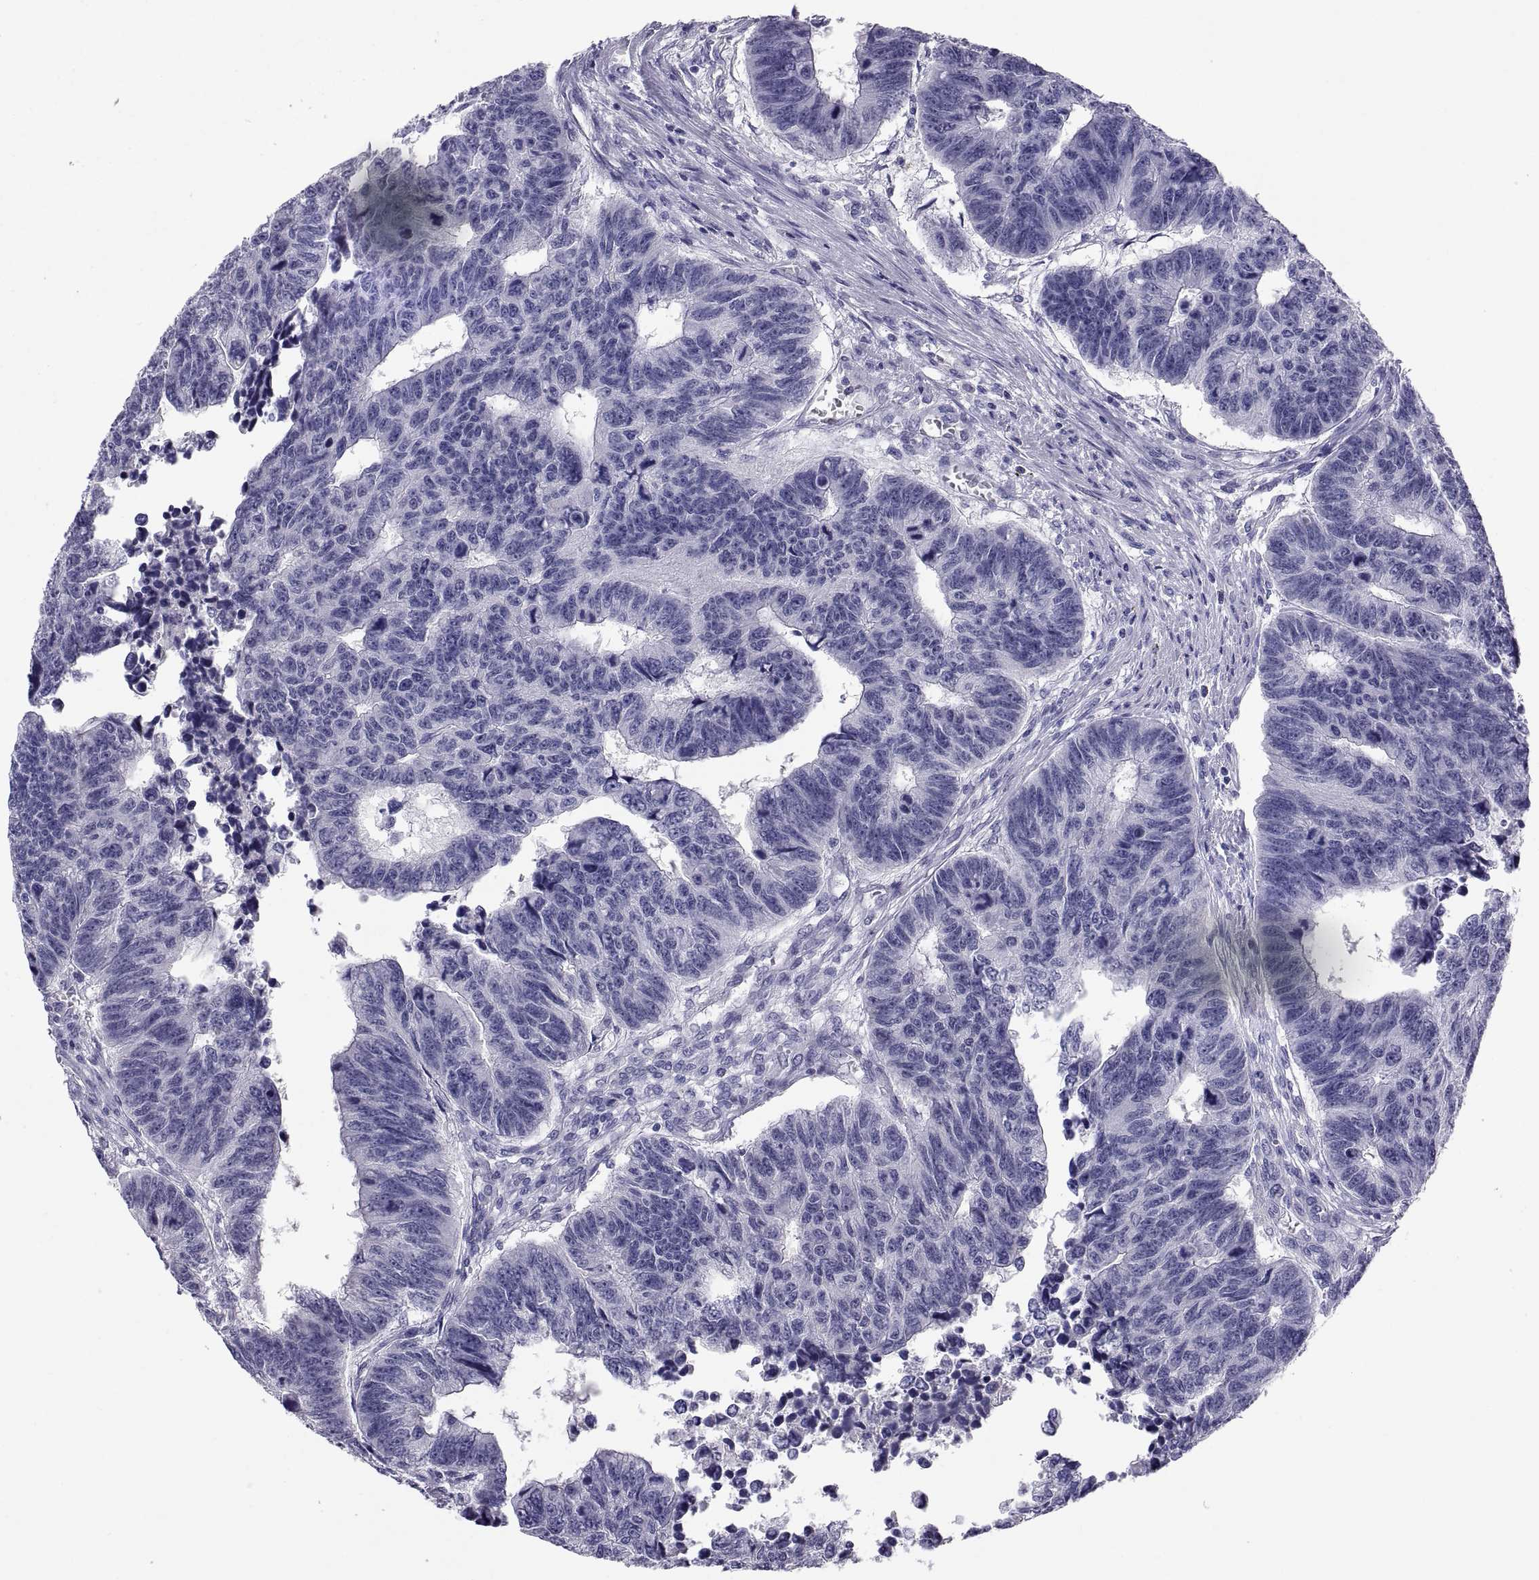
{"staining": {"intensity": "negative", "quantity": "none", "location": "none"}, "tissue": "colorectal cancer", "cell_type": "Tumor cells", "image_type": "cancer", "snomed": [{"axis": "morphology", "description": "Adenocarcinoma, NOS"}, {"axis": "topography", "description": "Rectum"}], "caption": "High magnification brightfield microscopy of colorectal cancer (adenocarcinoma) stained with DAB (3,3'-diaminobenzidine) (brown) and counterstained with hematoxylin (blue): tumor cells show no significant positivity. (DAB (3,3'-diaminobenzidine) IHC with hematoxylin counter stain).", "gene": "TEX13A", "patient": {"sex": "female", "age": 85}}